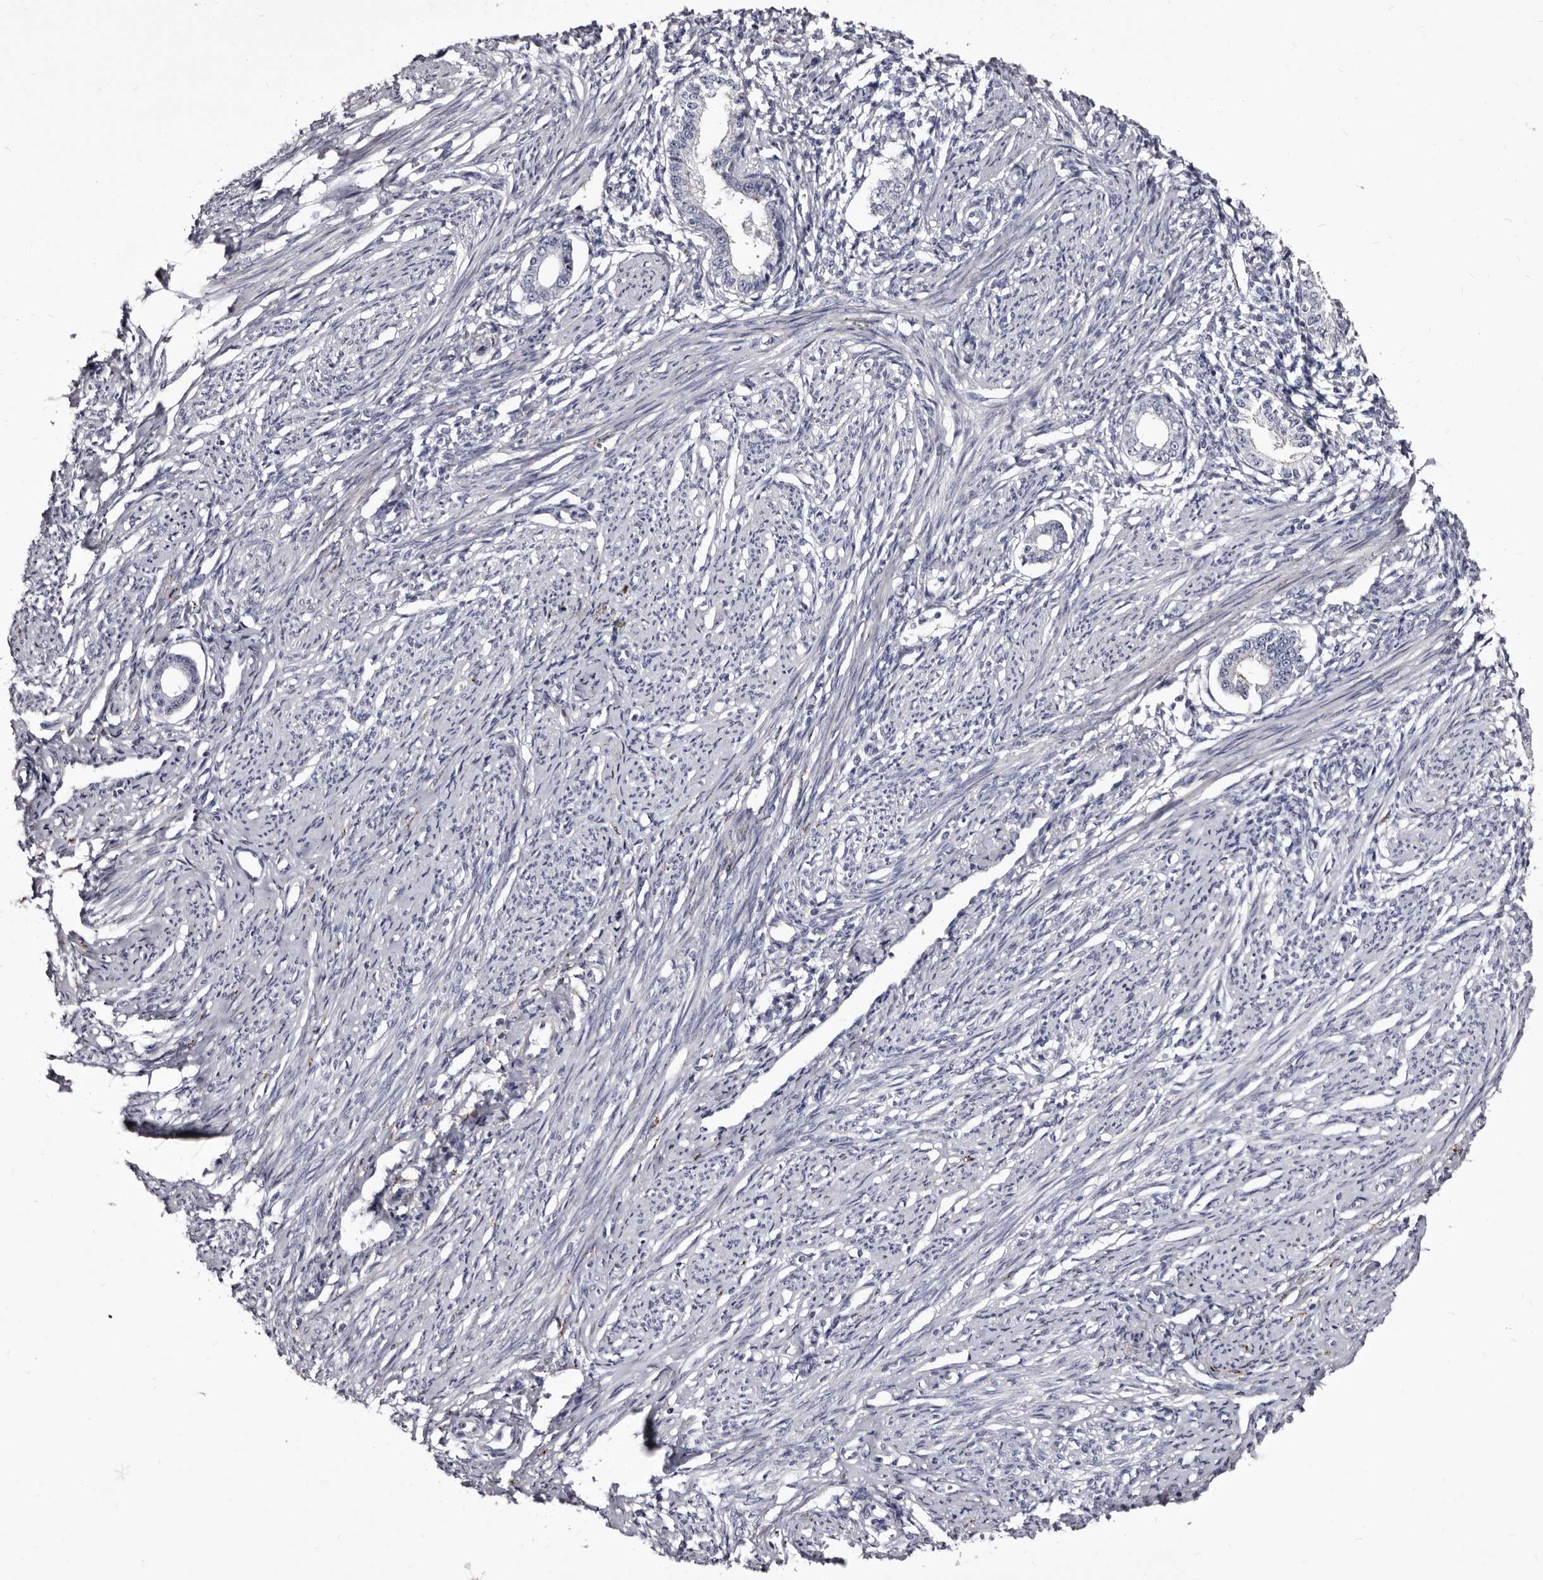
{"staining": {"intensity": "negative", "quantity": "none", "location": "none"}, "tissue": "endometrium", "cell_type": "Cells in endometrial stroma", "image_type": "normal", "snomed": [{"axis": "morphology", "description": "Normal tissue, NOS"}, {"axis": "topography", "description": "Endometrium"}], "caption": "This micrograph is of normal endometrium stained with IHC to label a protein in brown with the nuclei are counter-stained blue. There is no positivity in cells in endometrial stroma. Brightfield microscopy of immunohistochemistry stained with DAB (brown) and hematoxylin (blue), captured at high magnification.", "gene": "AUNIP", "patient": {"sex": "female", "age": 56}}